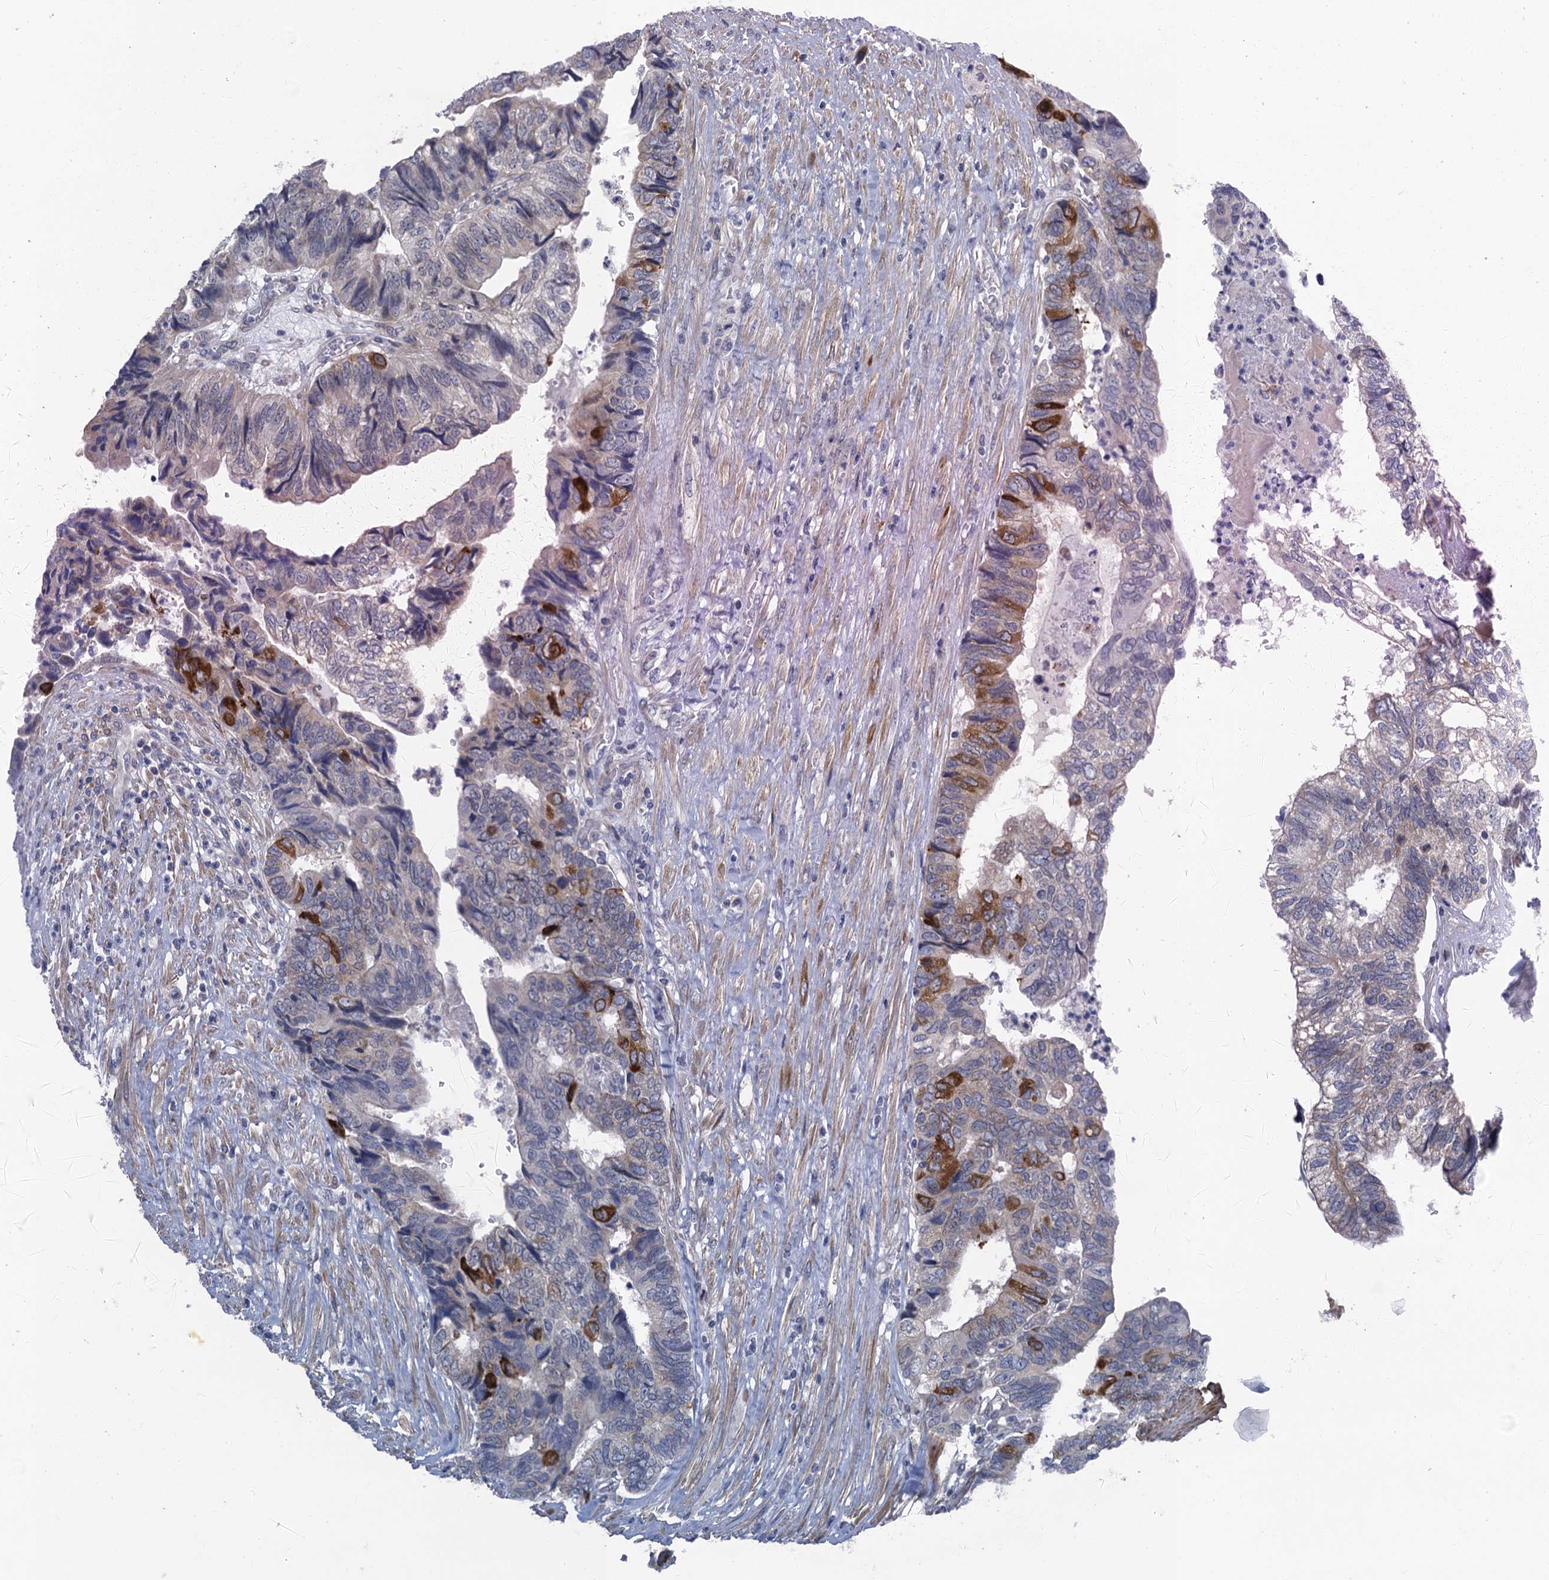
{"staining": {"intensity": "strong", "quantity": "<25%", "location": "cytoplasmic/membranous"}, "tissue": "colorectal cancer", "cell_type": "Tumor cells", "image_type": "cancer", "snomed": [{"axis": "morphology", "description": "Adenocarcinoma, NOS"}, {"axis": "topography", "description": "Colon"}], "caption": "A histopathology image of colorectal cancer stained for a protein demonstrates strong cytoplasmic/membranous brown staining in tumor cells.", "gene": "POGLUT3", "patient": {"sex": "female", "age": 67}}